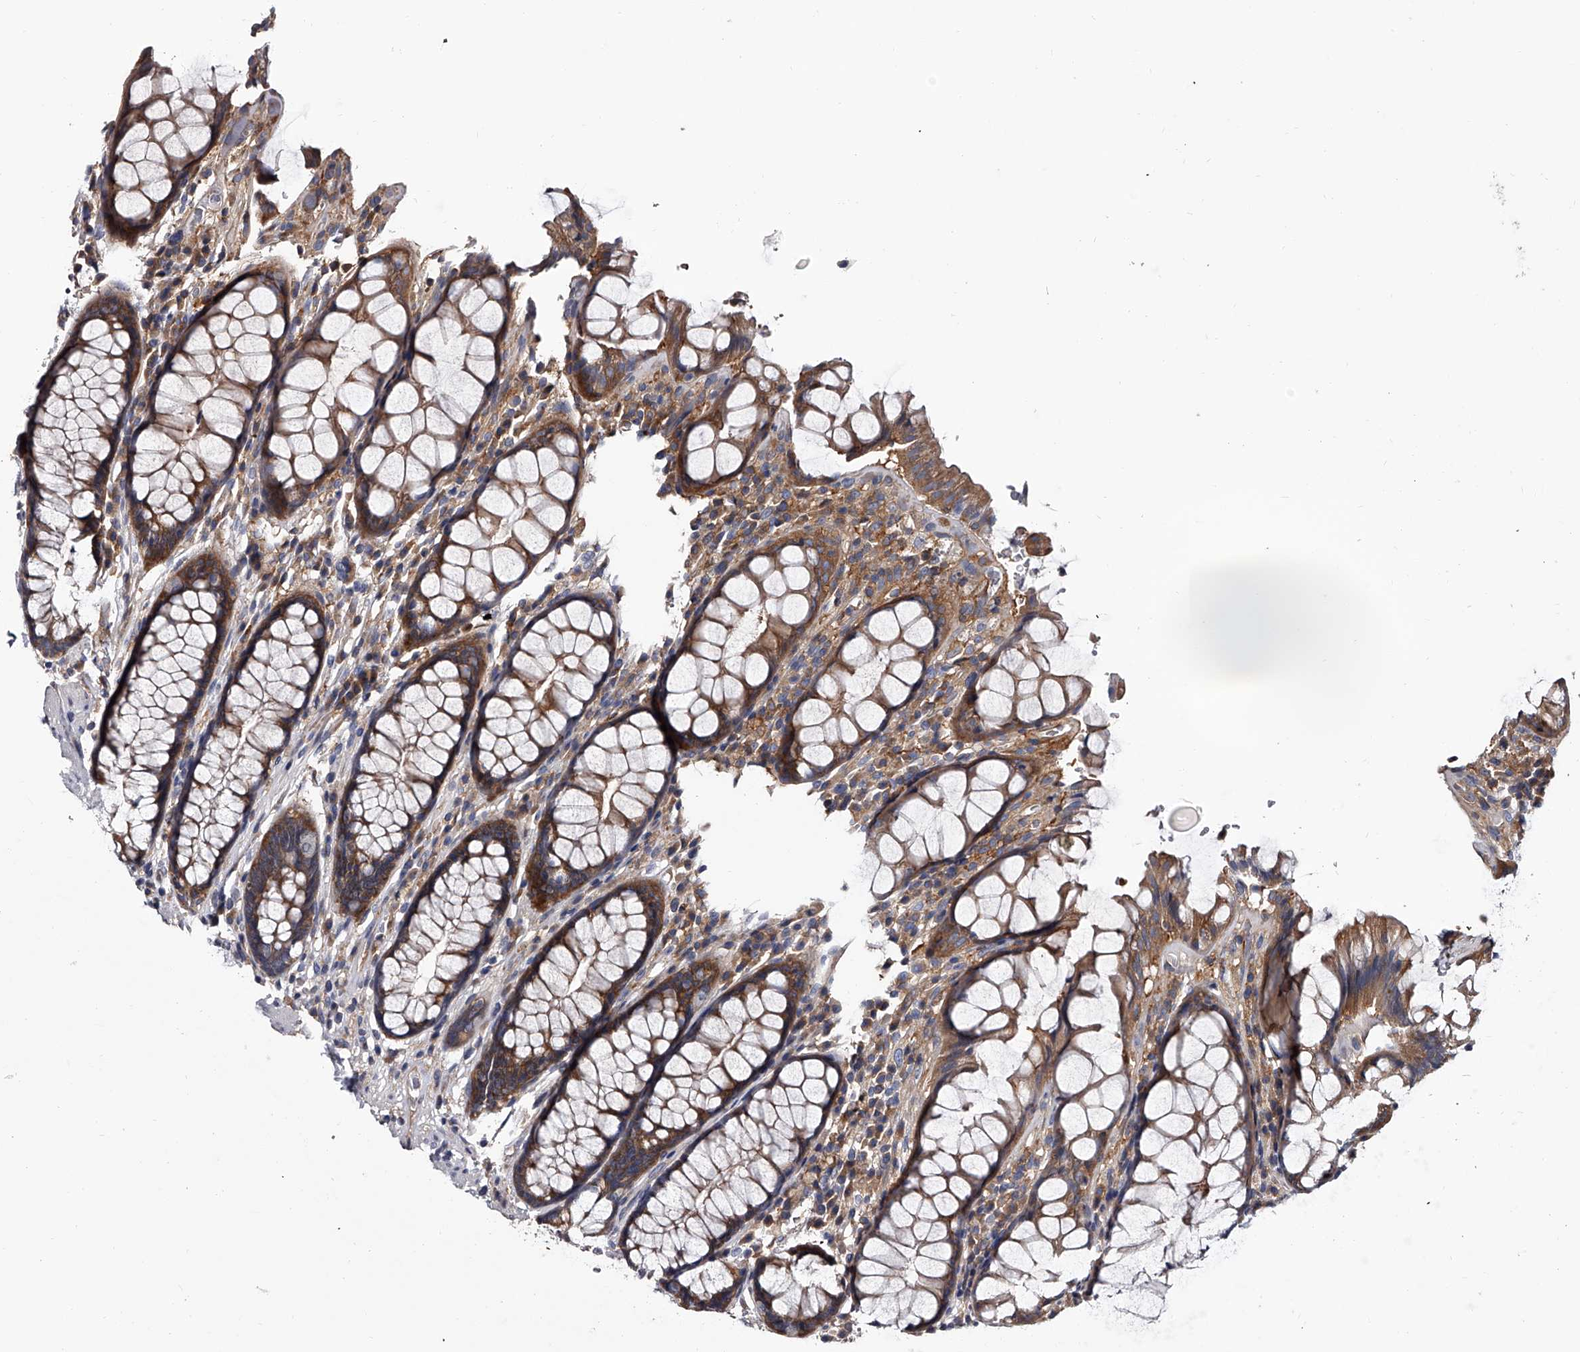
{"staining": {"intensity": "moderate", "quantity": ">75%", "location": "cytoplasmic/membranous"}, "tissue": "rectum", "cell_type": "Glandular cells", "image_type": "normal", "snomed": [{"axis": "morphology", "description": "Normal tissue, NOS"}, {"axis": "topography", "description": "Rectum"}], "caption": "Protein staining of unremarkable rectum exhibits moderate cytoplasmic/membranous staining in about >75% of glandular cells. The protein is stained brown, and the nuclei are stained in blue (DAB IHC with brightfield microscopy, high magnification).", "gene": "GAPVD1", "patient": {"sex": "male", "age": 64}}